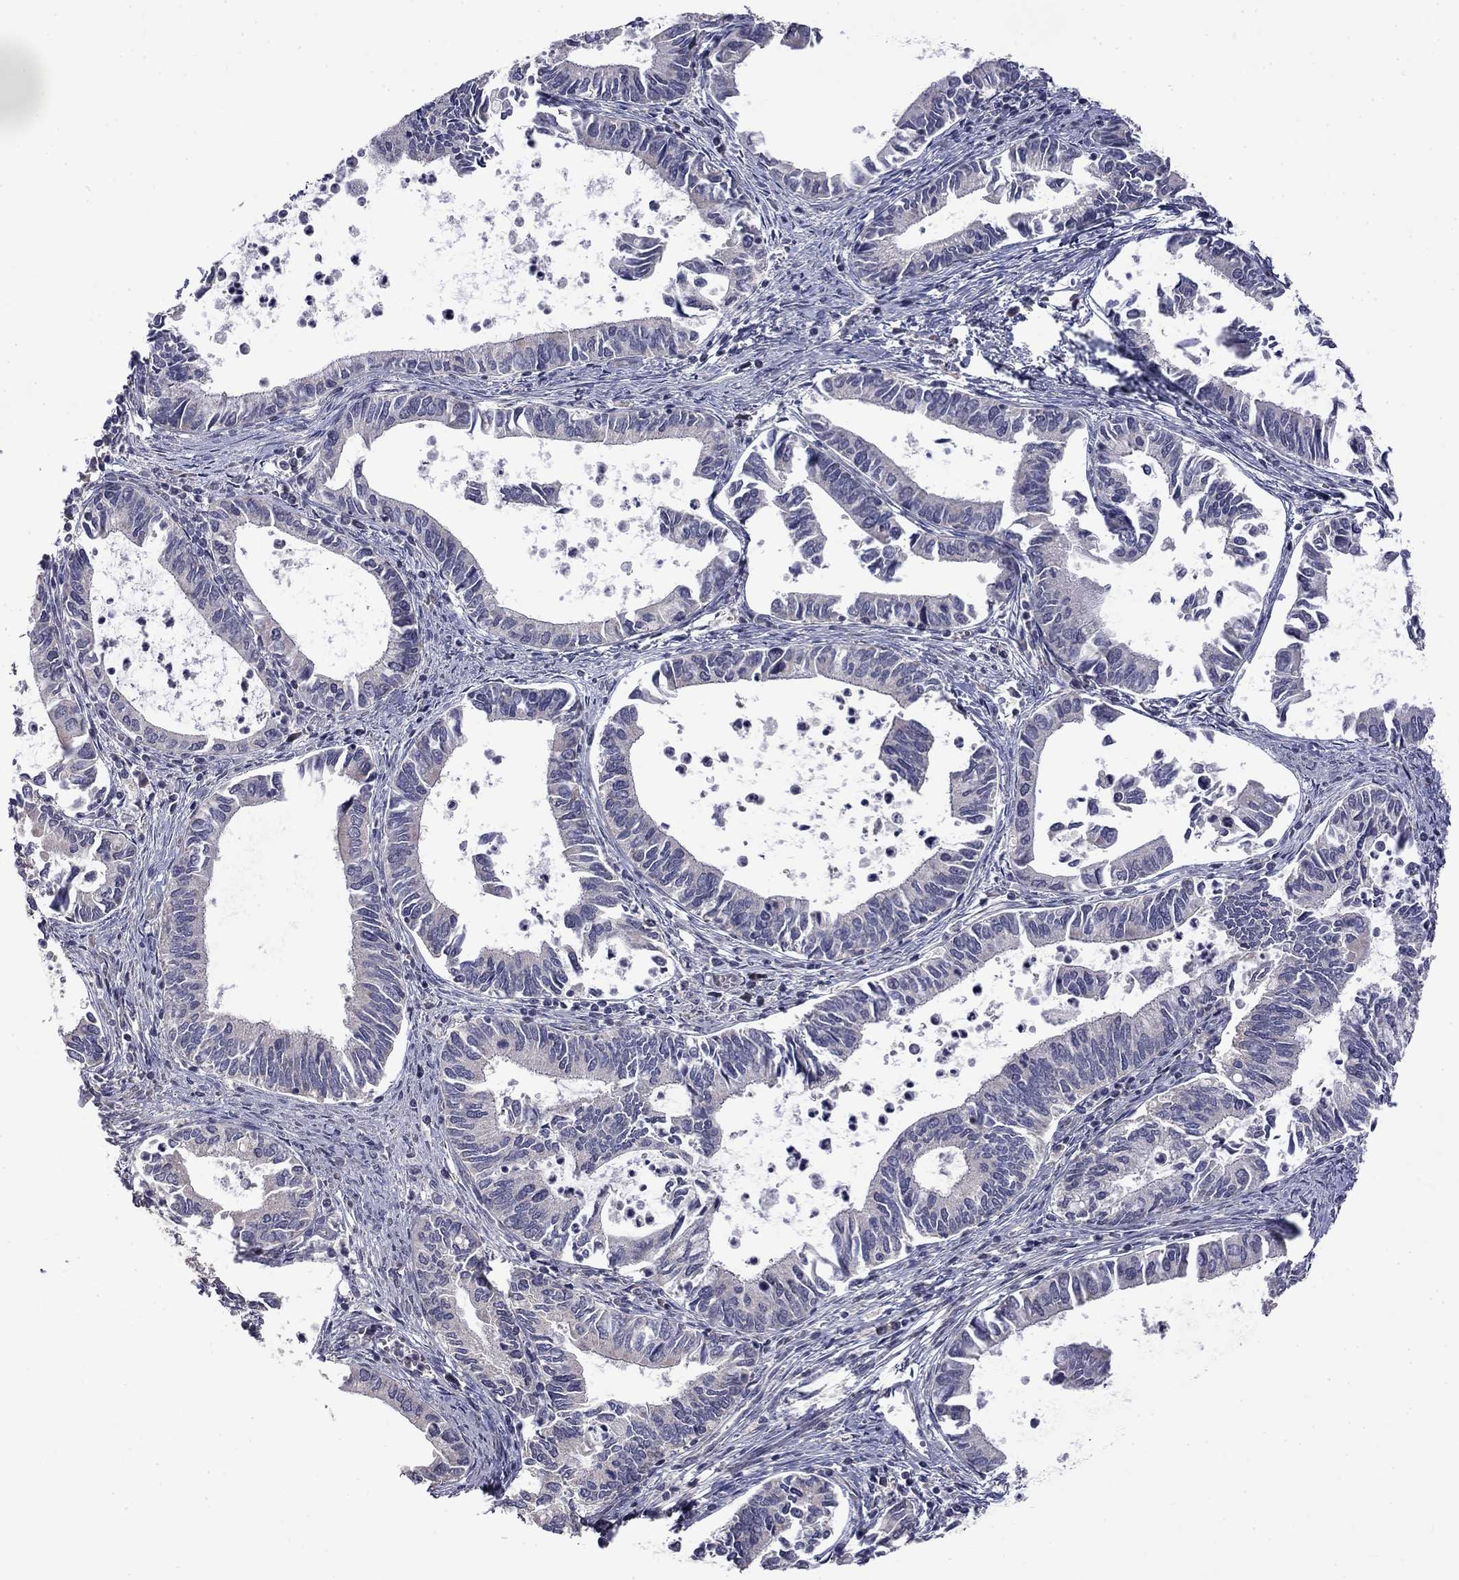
{"staining": {"intensity": "negative", "quantity": "none", "location": "none"}, "tissue": "cervical cancer", "cell_type": "Tumor cells", "image_type": "cancer", "snomed": [{"axis": "morphology", "description": "Adenocarcinoma, NOS"}, {"axis": "topography", "description": "Cervix"}], "caption": "This is a photomicrograph of IHC staining of cervical cancer (adenocarcinoma), which shows no staining in tumor cells. The staining was performed using DAB (3,3'-diaminobenzidine) to visualize the protein expression in brown, while the nuclei were stained in blue with hematoxylin (Magnification: 20x).", "gene": "SLC39A14", "patient": {"sex": "female", "age": 42}}